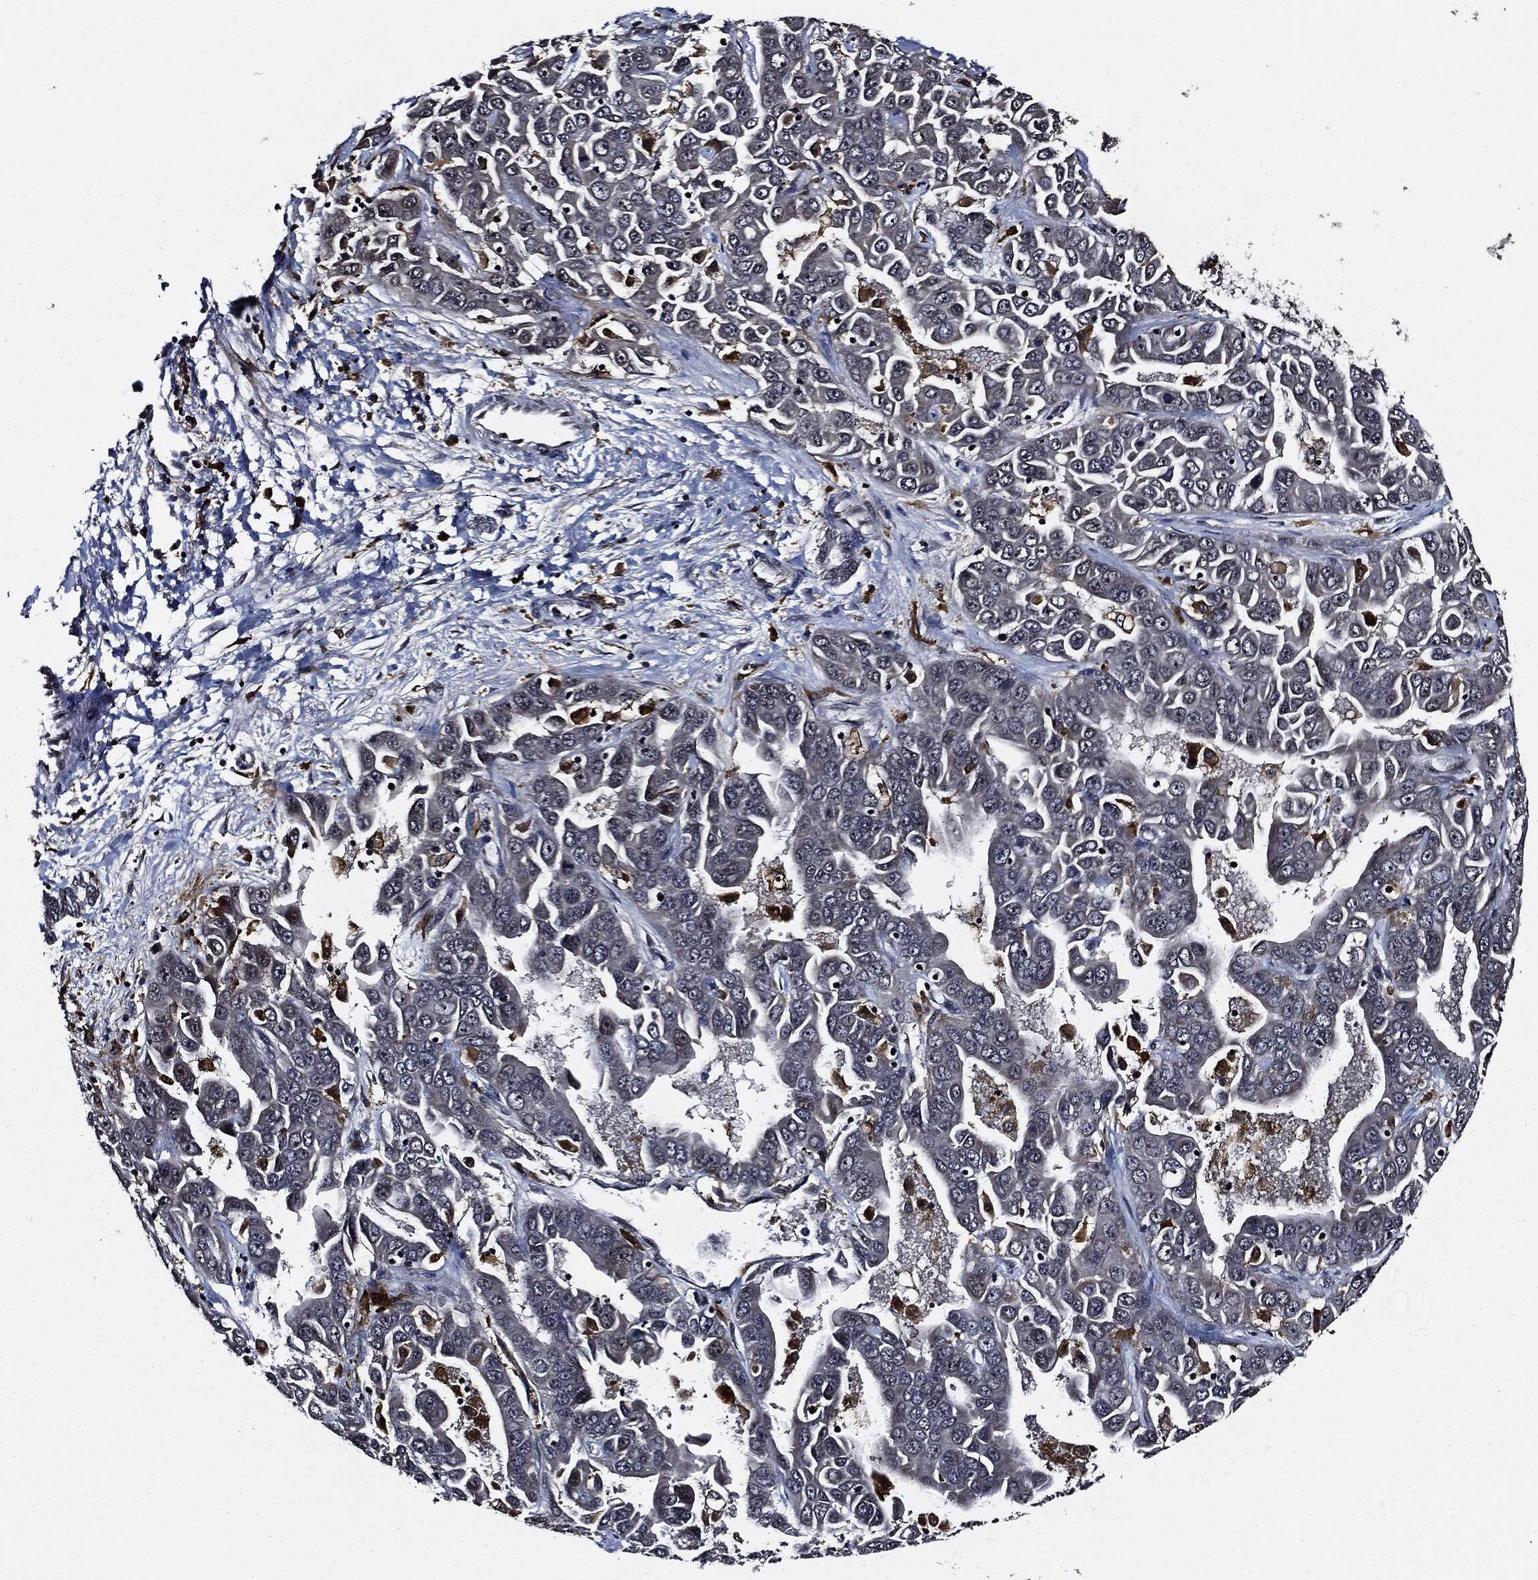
{"staining": {"intensity": "negative", "quantity": "none", "location": "none"}, "tissue": "liver cancer", "cell_type": "Tumor cells", "image_type": "cancer", "snomed": [{"axis": "morphology", "description": "Cholangiocarcinoma"}, {"axis": "topography", "description": "Liver"}], "caption": "Human liver cholangiocarcinoma stained for a protein using immunohistochemistry (IHC) shows no staining in tumor cells.", "gene": "SUGT1", "patient": {"sex": "female", "age": 52}}